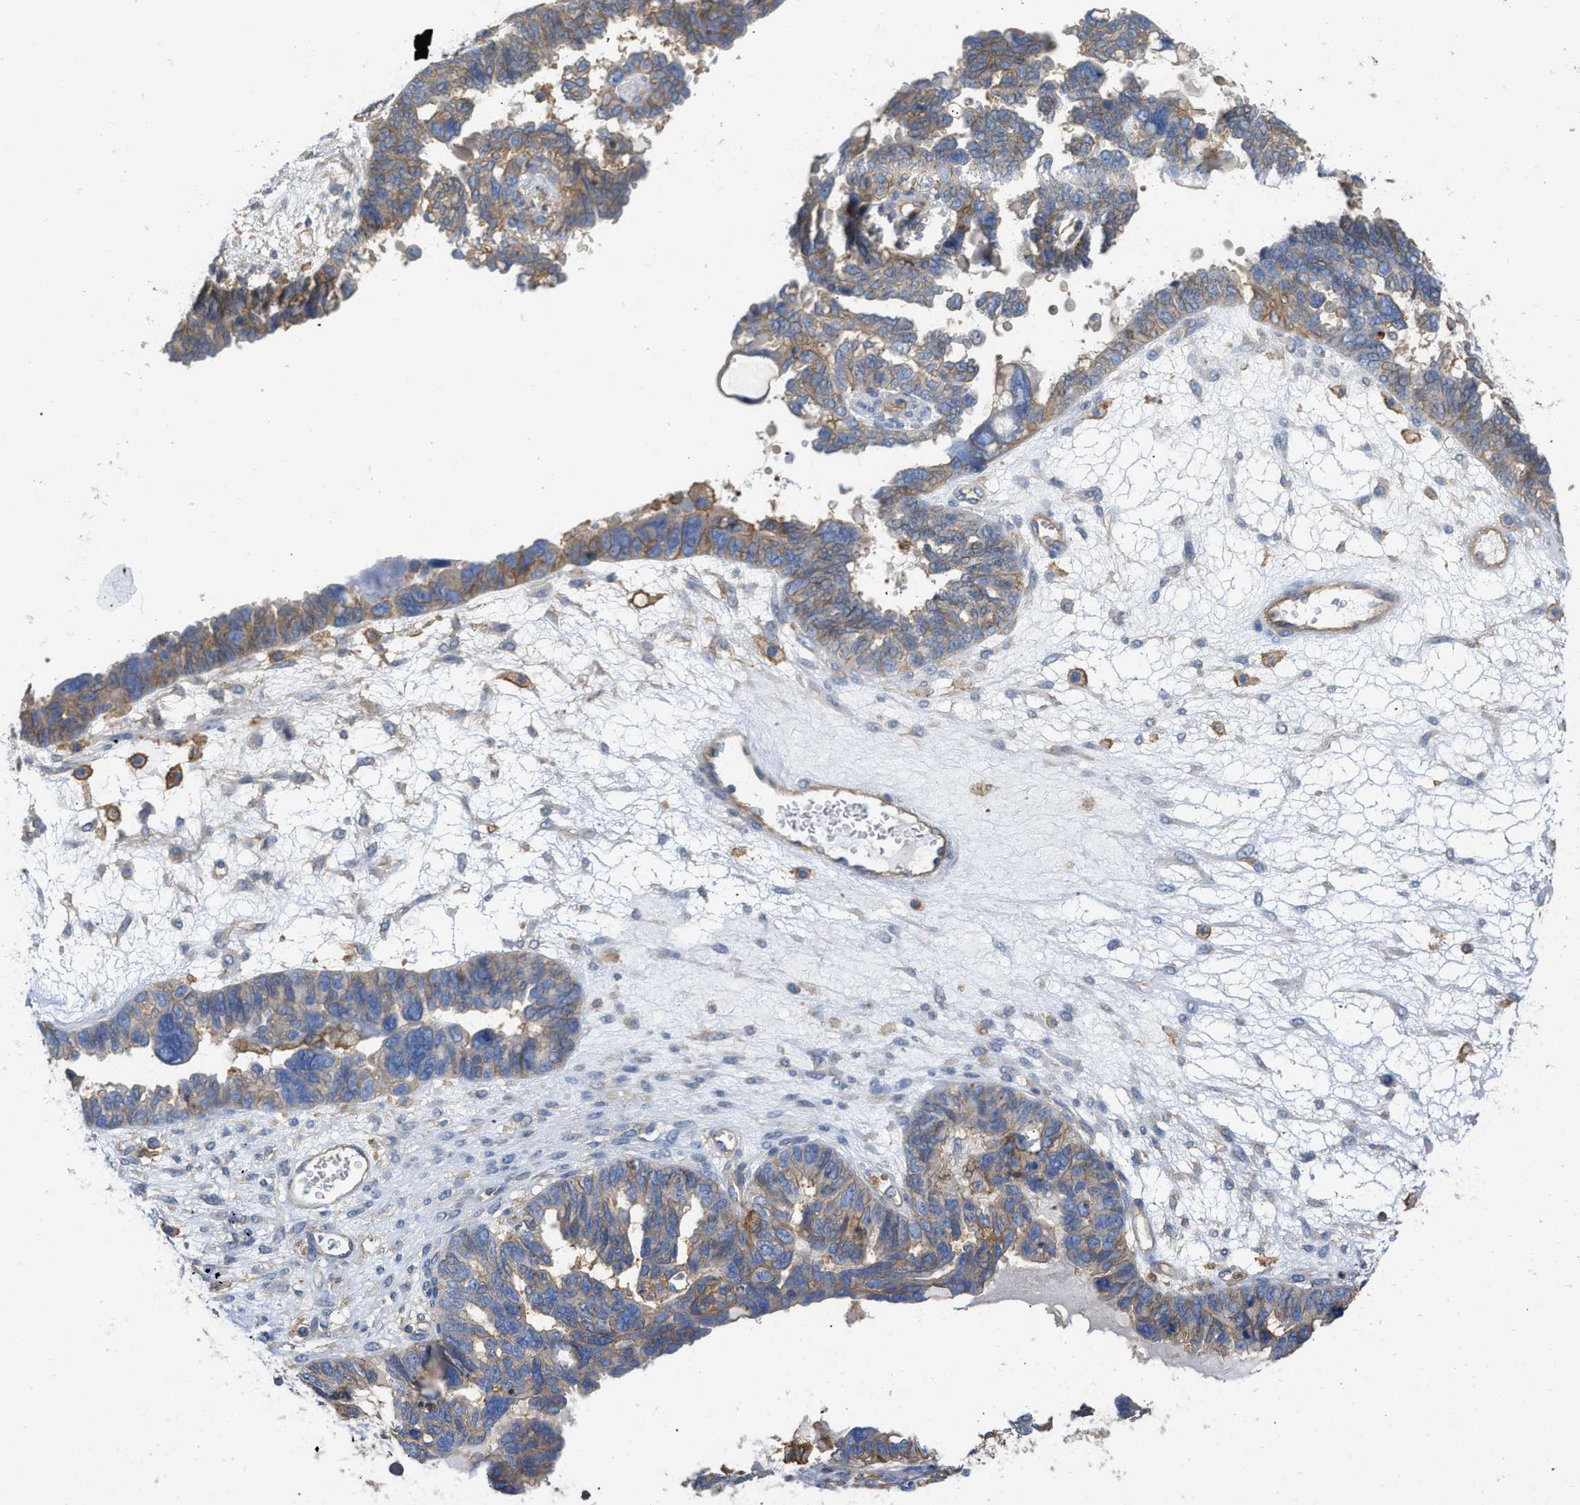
{"staining": {"intensity": "moderate", "quantity": "25%-75%", "location": "cytoplasmic/membranous"}, "tissue": "ovarian cancer", "cell_type": "Tumor cells", "image_type": "cancer", "snomed": [{"axis": "morphology", "description": "Cystadenocarcinoma, serous, NOS"}, {"axis": "topography", "description": "Ovary"}], "caption": "Serous cystadenocarcinoma (ovarian) stained with a brown dye reveals moderate cytoplasmic/membranous positive staining in about 25%-75% of tumor cells.", "gene": "GNB4", "patient": {"sex": "female", "age": 79}}